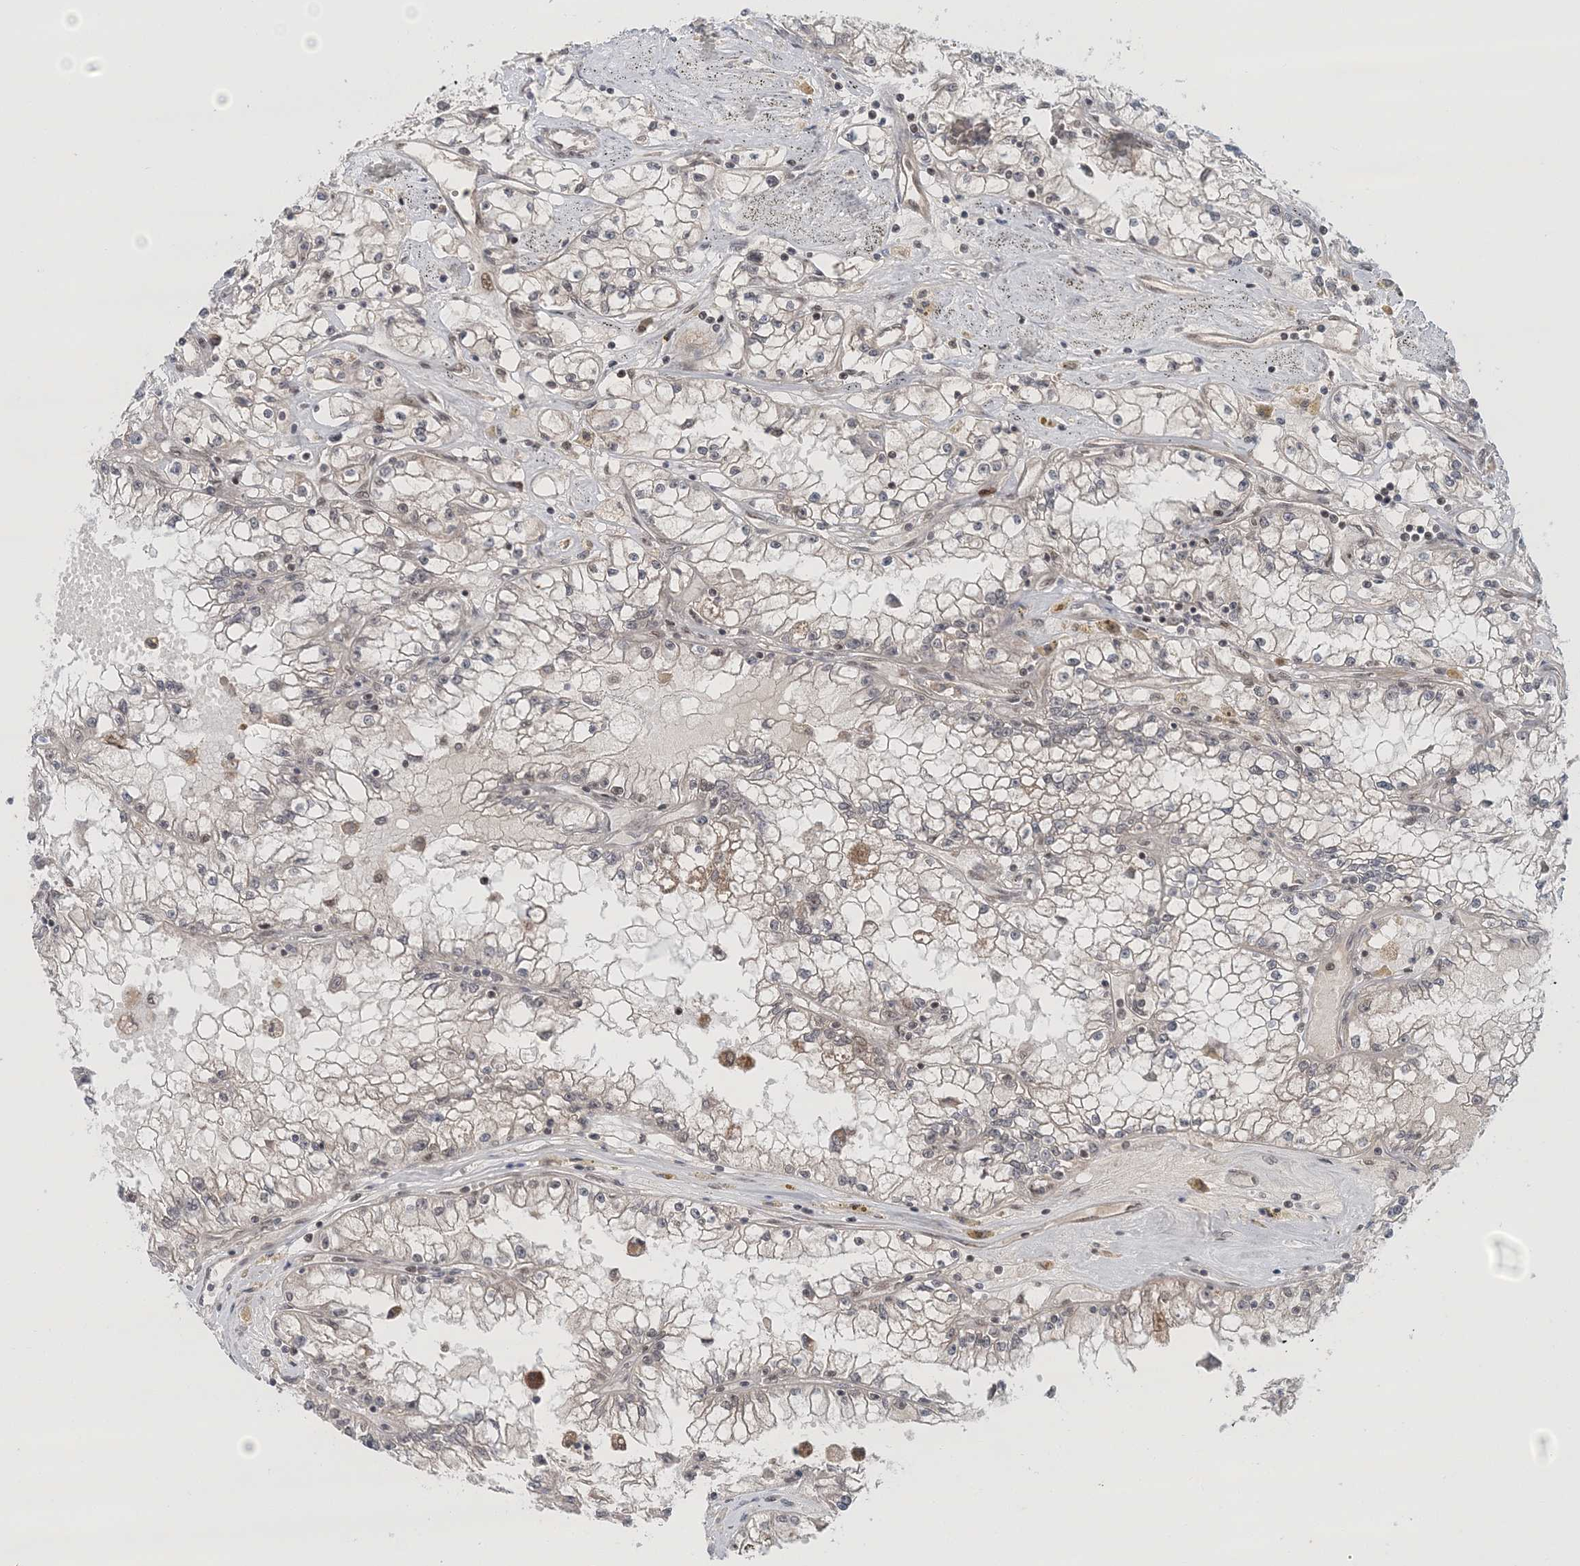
{"staining": {"intensity": "negative", "quantity": "none", "location": "none"}, "tissue": "renal cancer", "cell_type": "Tumor cells", "image_type": "cancer", "snomed": [{"axis": "morphology", "description": "Adenocarcinoma, NOS"}, {"axis": "topography", "description": "Kidney"}], "caption": "Immunohistochemical staining of renal cancer reveals no significant positivity in tumor cells. (DAB immunohistochemistry with hematoxylin counter stain).", "gene": "NOA1", "patient": {"sex": "male", "age": 56}}